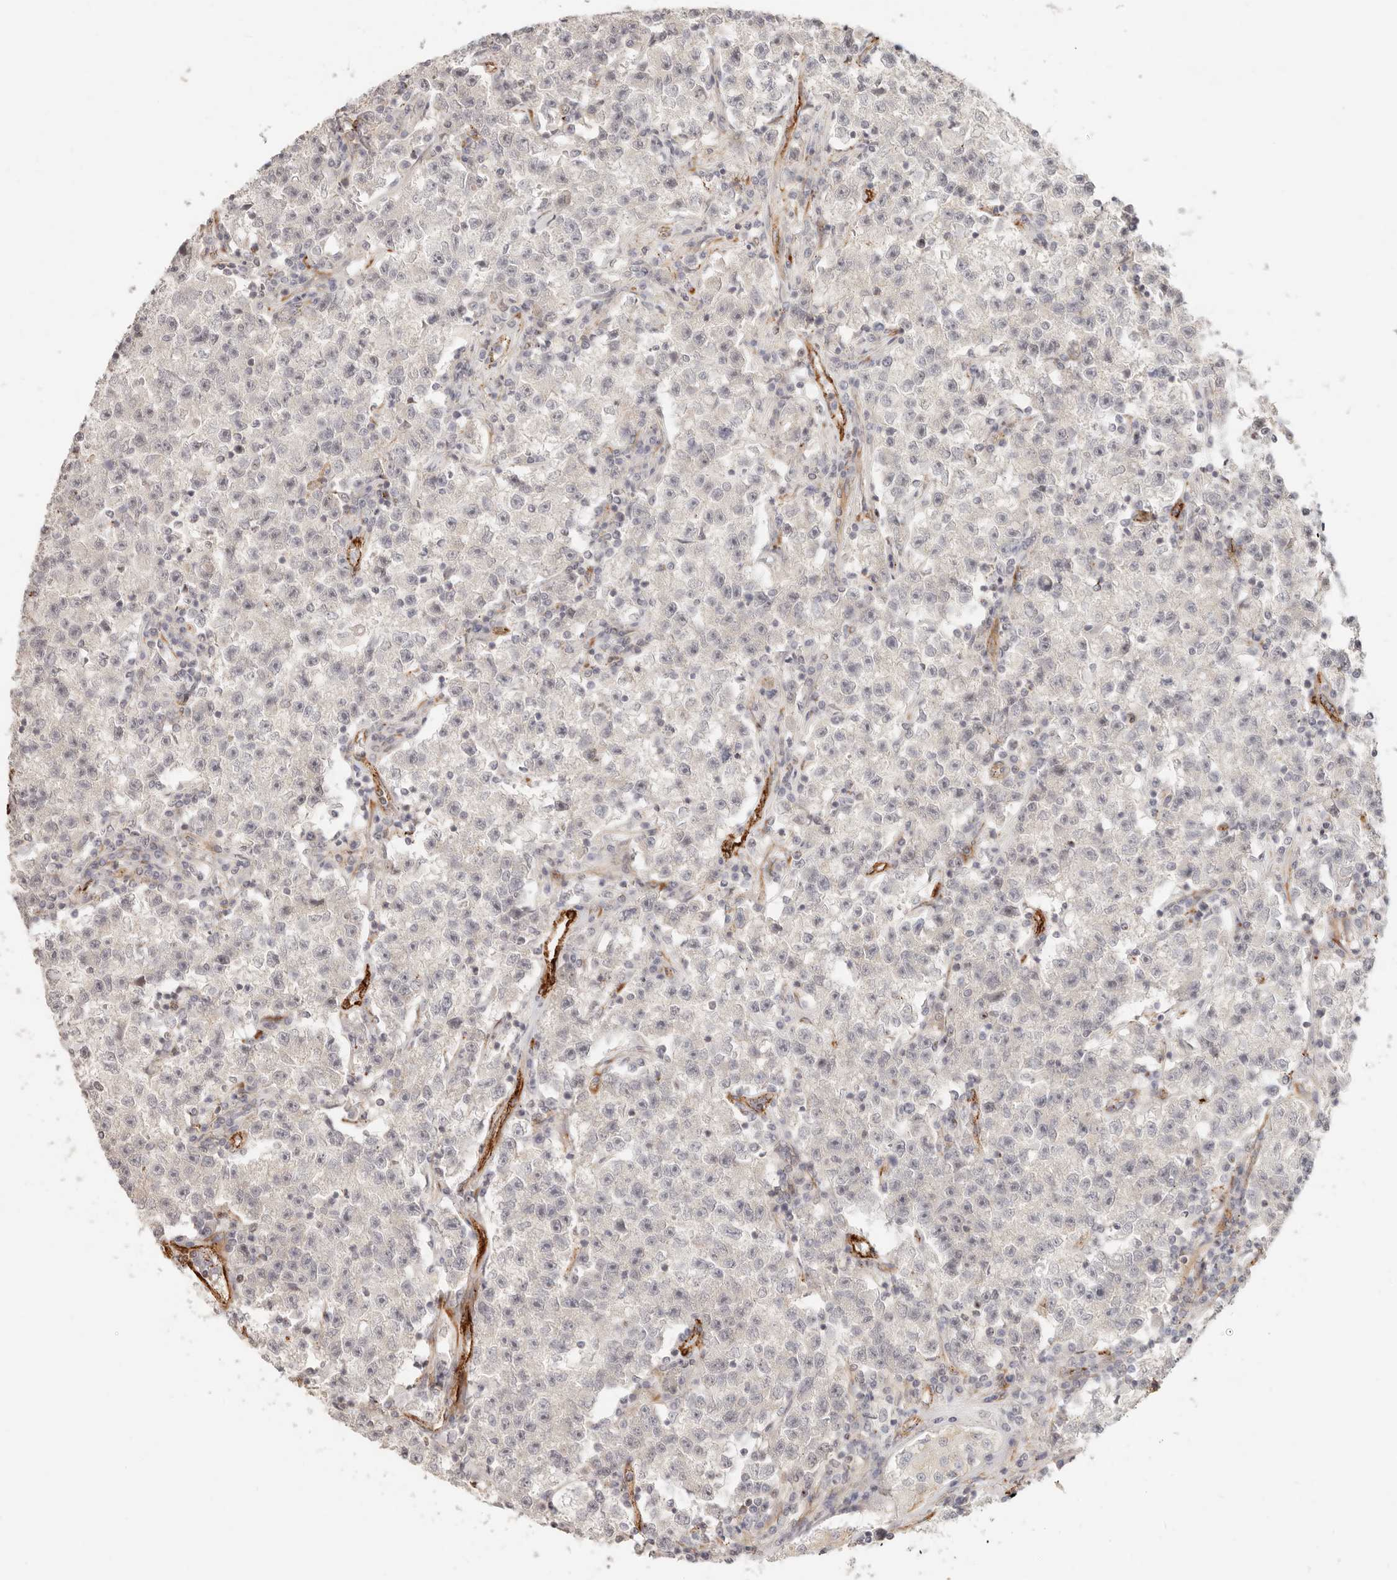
{"staining": {"intensity": "negative", "quantity": "none", "location": "none"}, "tissue": "testis cancer", "cell_type": "Tumor cells", "image_type": "cancer", "snomed": [{"axis": "morphology", "description": "Seminoma, NOS"}, {"axis": "topography", "description": "Testis"}], "caption": "An IHC micrograph of testis seminoma is shown. There is no staining in tumor cells of testis seminoma.", "gene": "SASS6", "patient": {"sex": "male", "age": 22}}